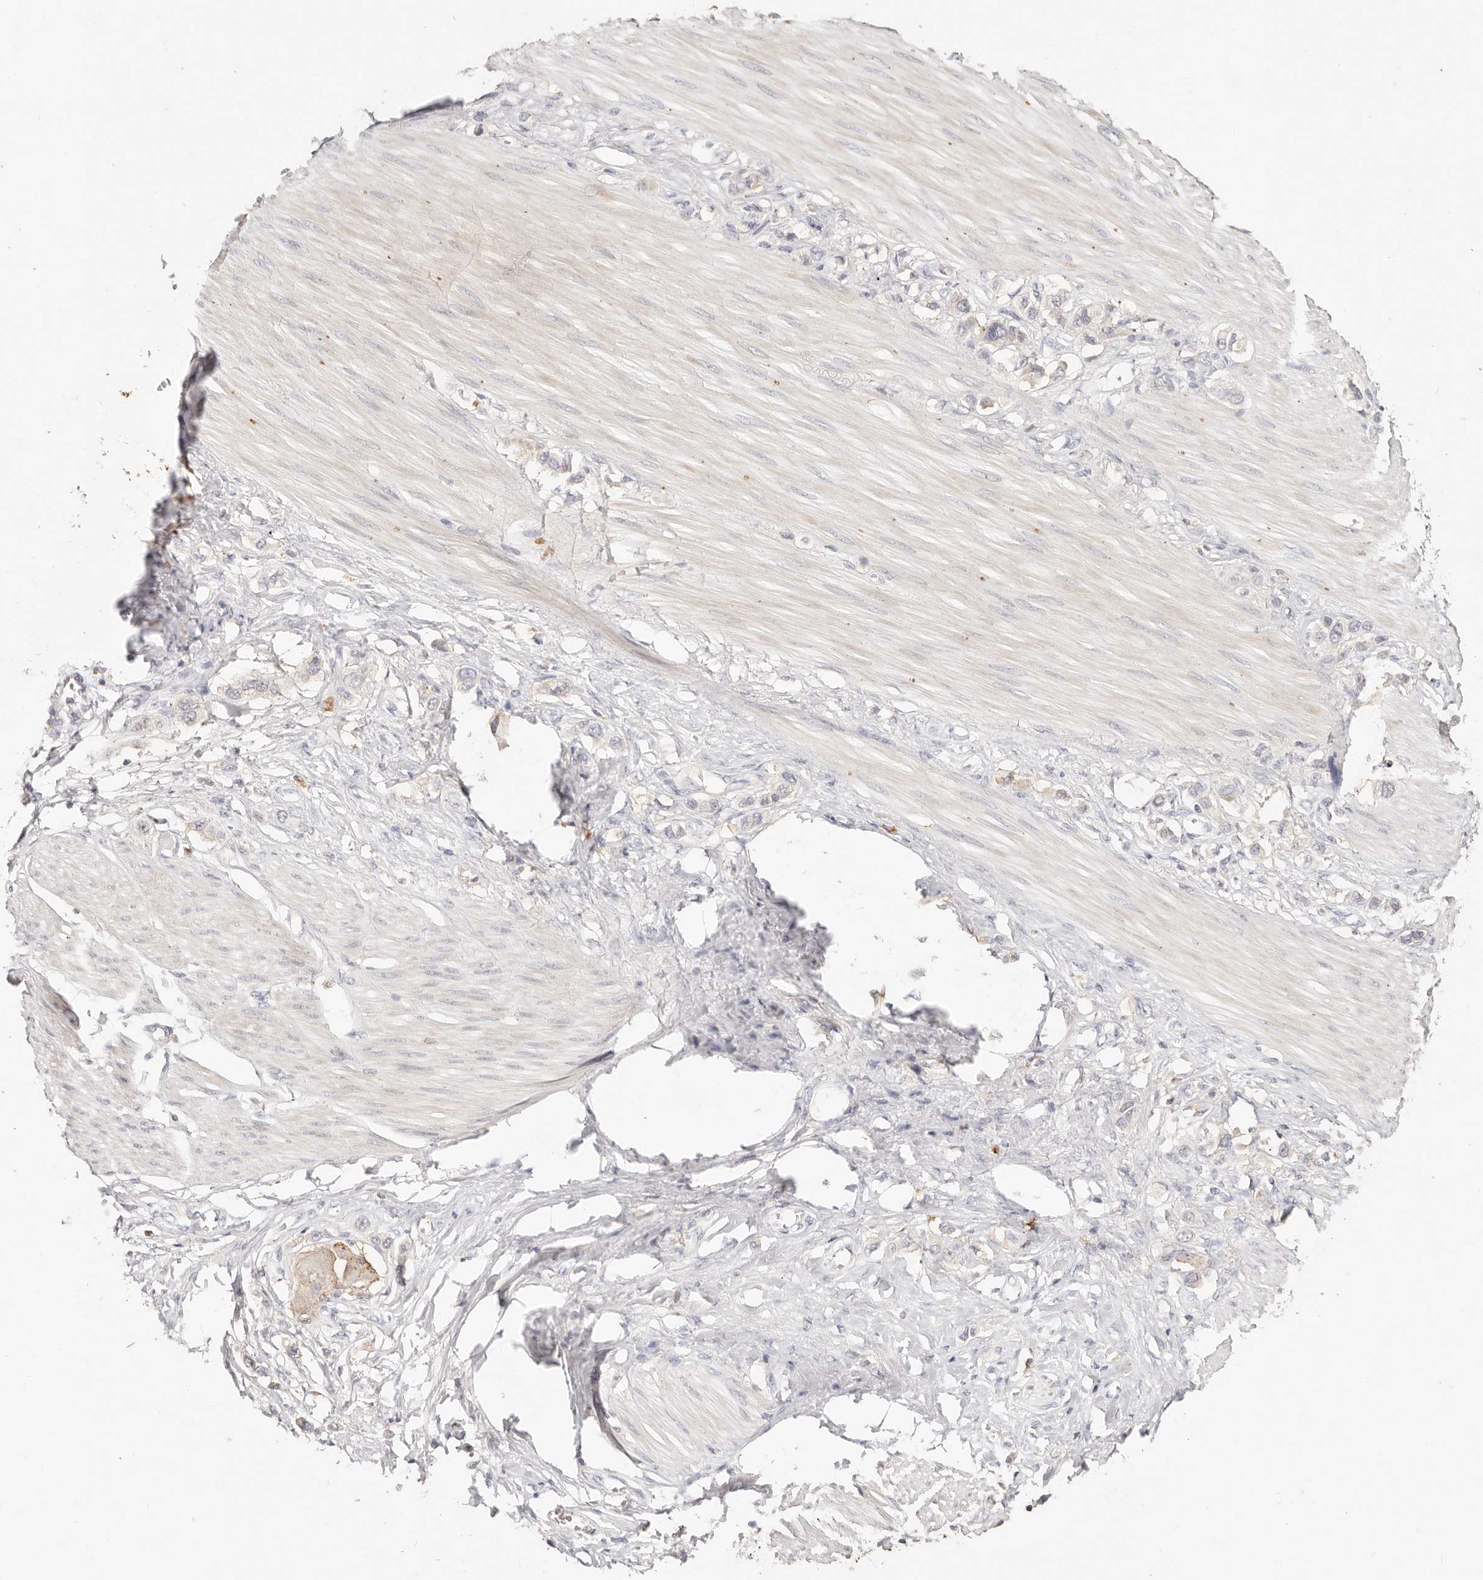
{"staining": {"intensity": "negative", "quantity": "none", "location": "none"}, "tissue": "stomach cancer", "cell_type": "Tumor cells", "image_type": "cancer", "snomed": [{"axis": "morphology", "description": "Adenocarcinoma, NOS"}, {"axis": "topography", "description": "Stomach"}], "caption": "The image displays no significant positivity in tumor cells of stomach cancer (adenocarcinoma).", "gene": "CXADR", "patient": {"sex": "female", "age": 65}}